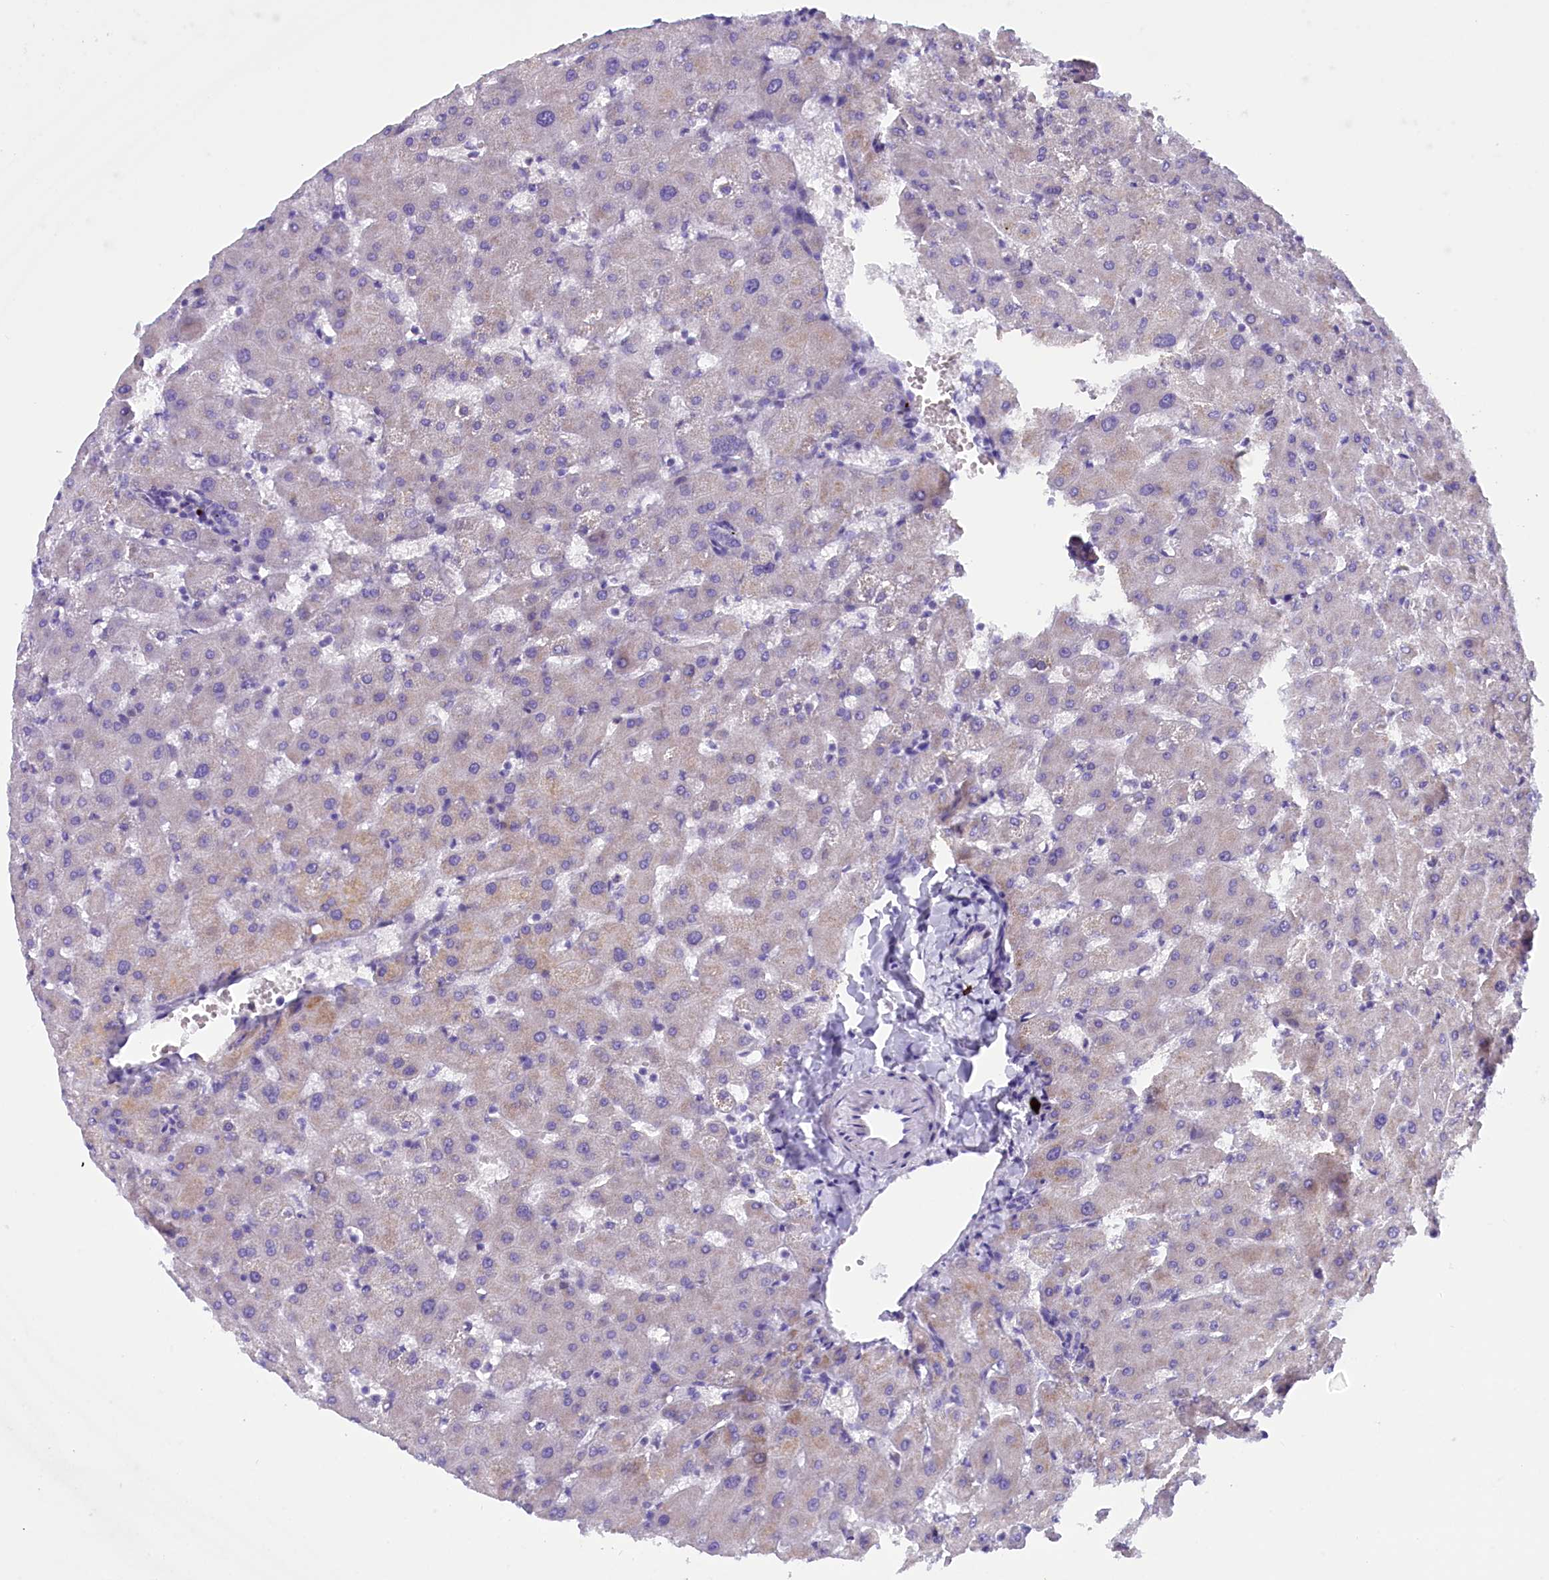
{"staining": {"intensity": "negative", "quantity": "none", "location": "none"}, "tissue": "liver", "cell_type": "Cholangiocytes", "image_type": "normal", "snomed": [{"axis": "morphology", "description": "Normal tissue, NOS"}, {"axis": "topography", "description": "Liver"}], "caption": "Immunohistochemical staining of benign liver reveals no significant expression in cholangiocytes.", "gene": "RTTN", "patient": {"sex": "female", "age": 63}}